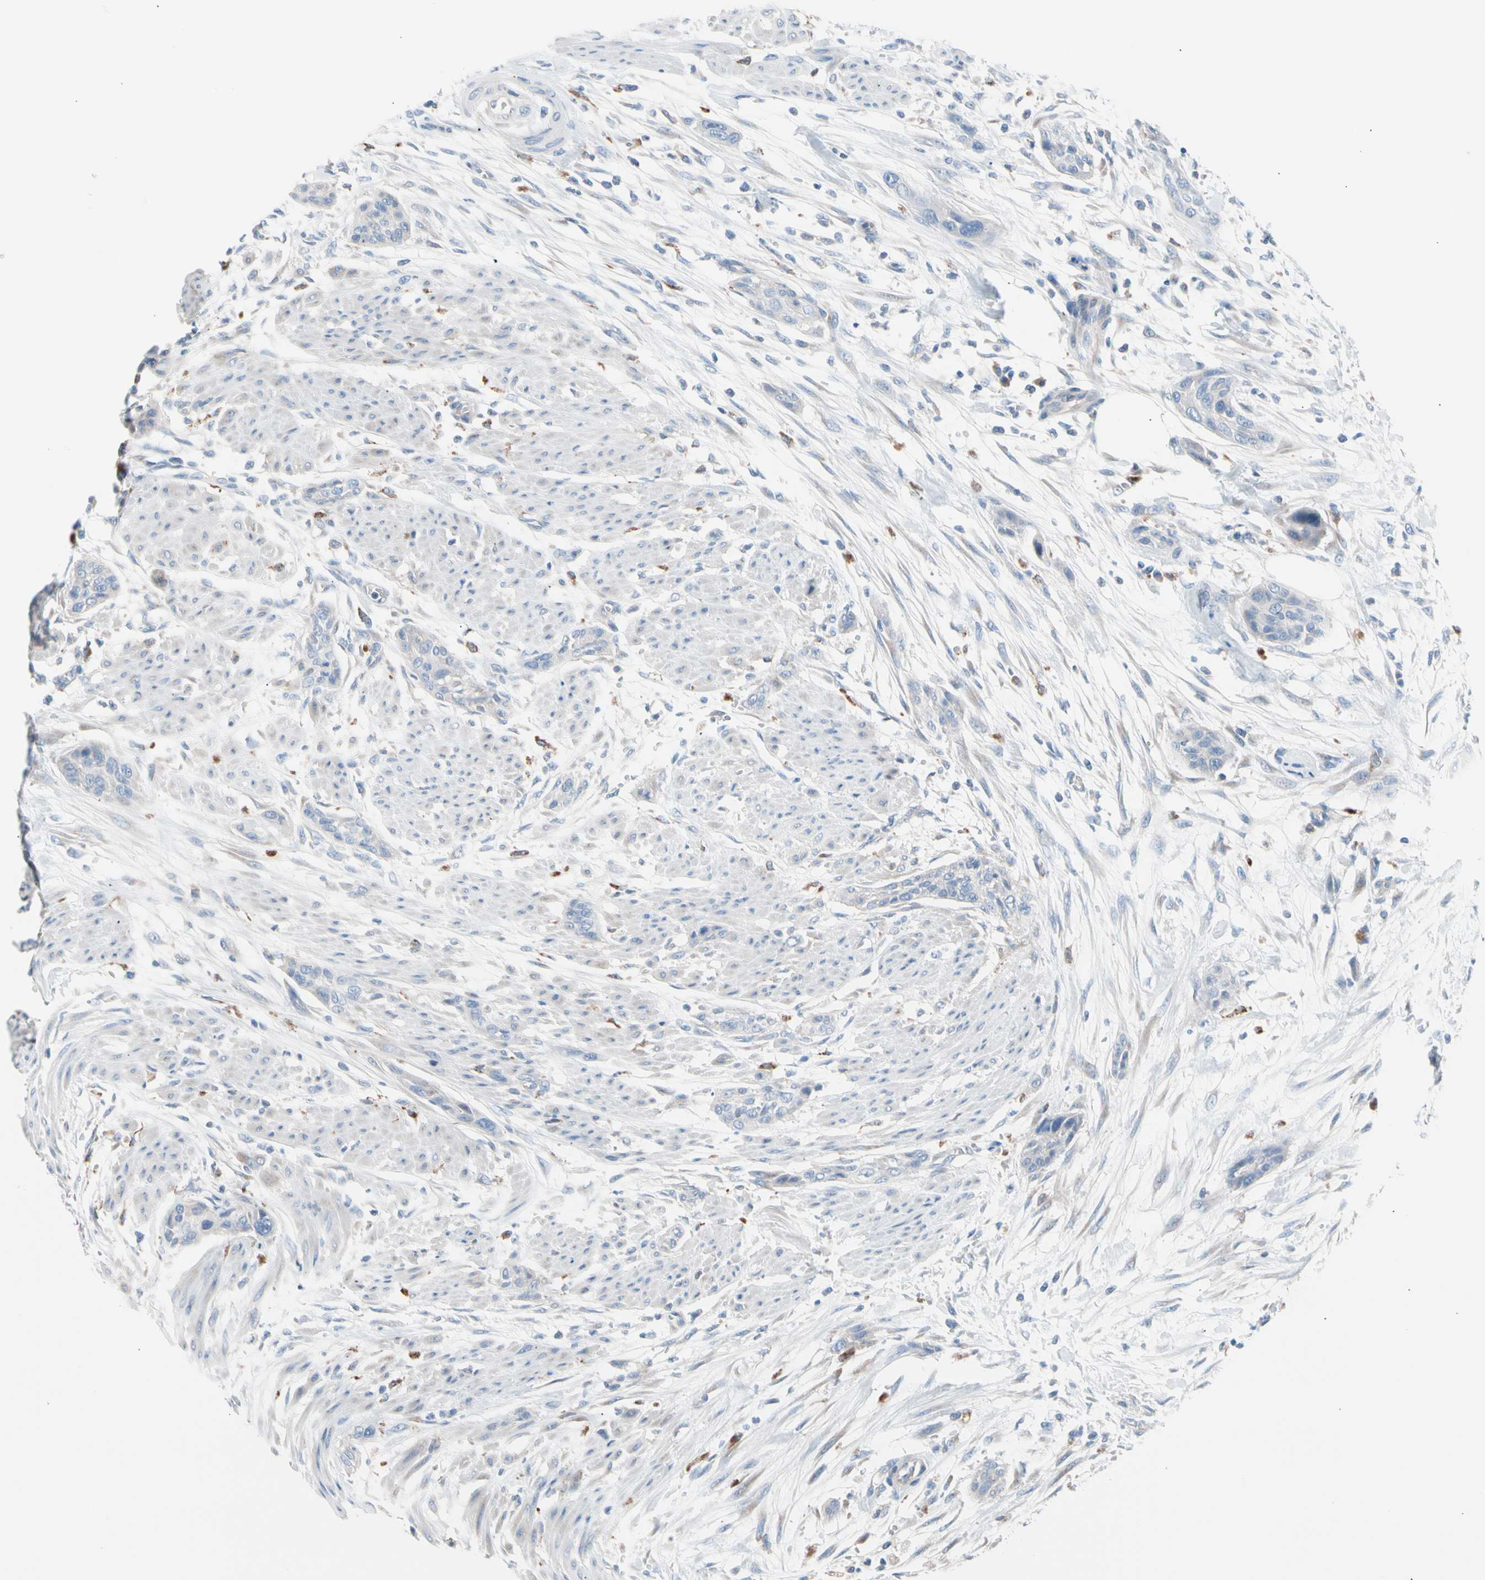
{"staining": {"intensity": "negative", "quantity": "none", "location": "none"}, "tissue": "urothelial cancer", "cell_type": "Tumor cells", "image_type": "cancer", "snomed": [{"axis": "morphology", "description": "Urothelial carcinoma, High grade"}, {"axis": "topography", "description": "Urinary bladder"}], "caption": "Tumor cells are negative for brown protein staining in urothelial cancer.", "gene": "CASQ1", "patient": {"sex": "male", "age": 35}}